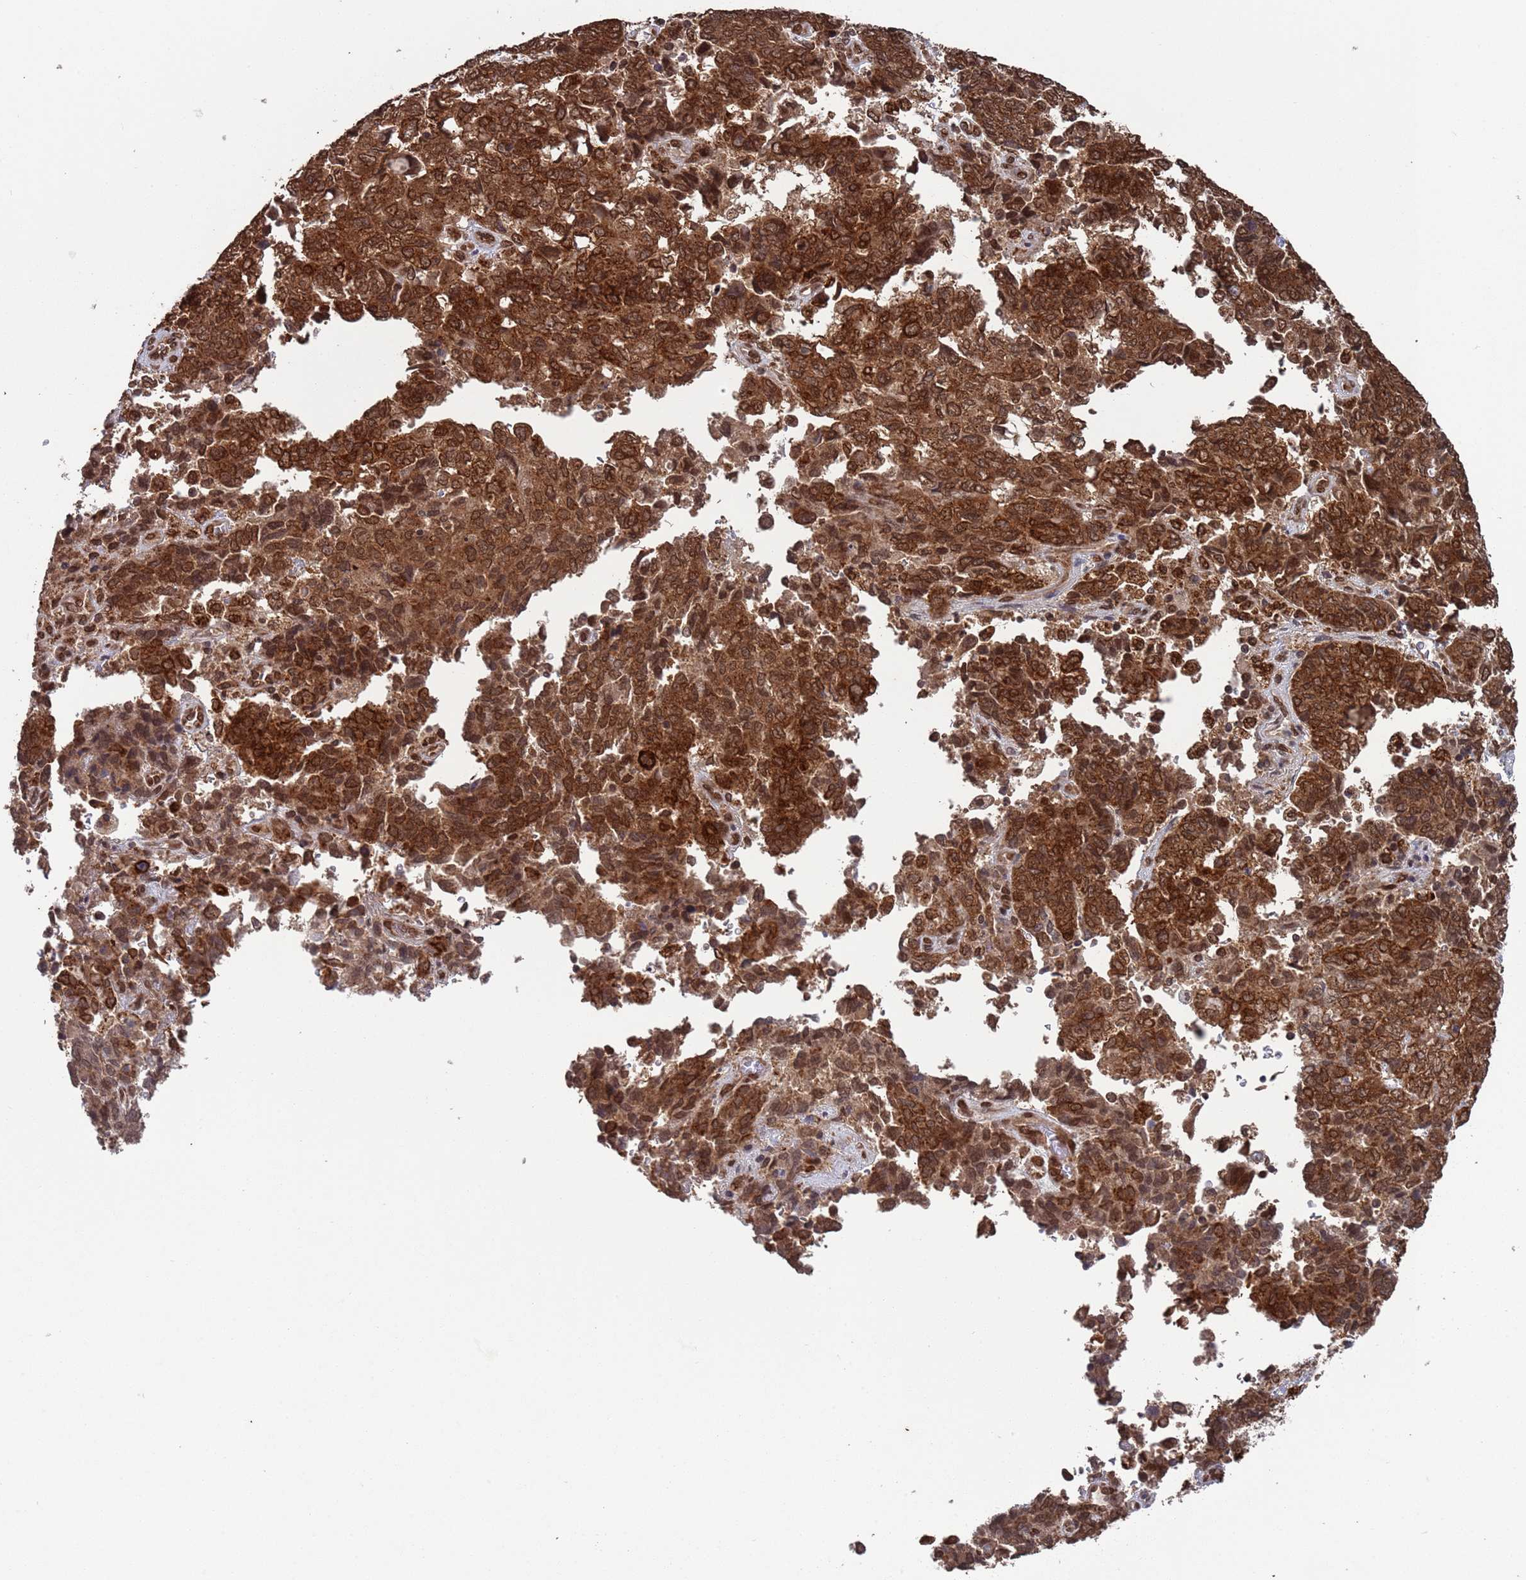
{"staining": {"intensity": "moderate", "quantity": ">75%", "location": "cytoplasmic/membranous,nuclear"}, "tissue": "endometrial cancer", "cell_type": "Tumor cells", "image_type": "cancer", "snomed": [{"axis": "morphology", "description": "Adenocarcinoma, NOS"}, {"axis": "topography", "description": "Endometrium"}], "caption": "Human endometrial cancer stained with a protein marker demonstrates moderate staining in tumor cells.", "gene": "FUBP3", "patient": {"sex": "female", "age": 80}}